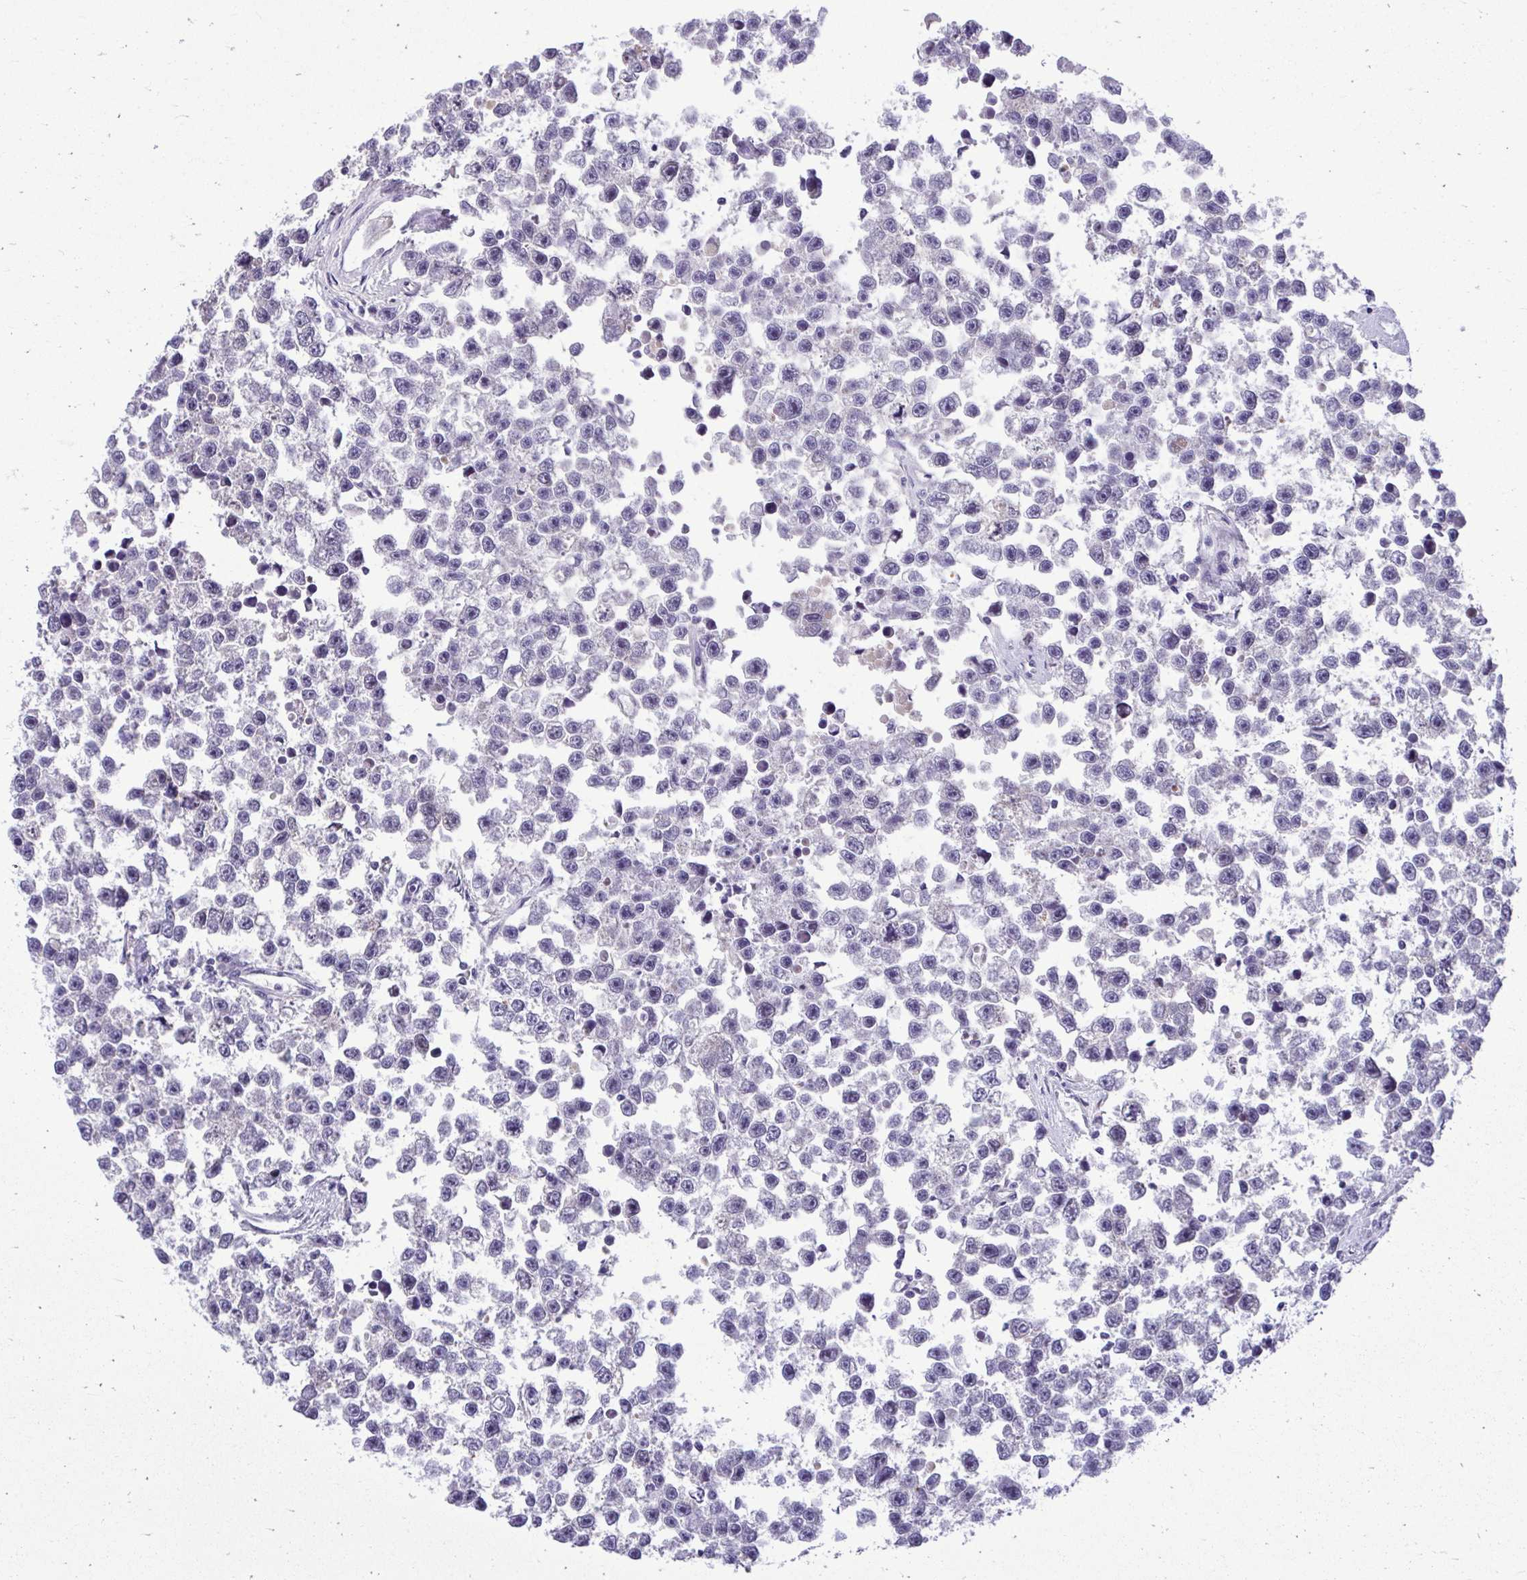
{"staining": {"intensity": "negative", "quantity": "none", "location": "none"}, "tissue": "testis cancer", "cell_type": "Tumor cells", "image_type": "cancer", "snomed": [{"axis": "morphology", "description": "Seminoma, NOS"}, {"axis": "topography", "description": "Testis"}], "caption": "Image shows no protein positivity in tumor cells of seminoma (testis) tissue.", "gene": "CDC20", "patient": {"sex": "male", "age": 26}}